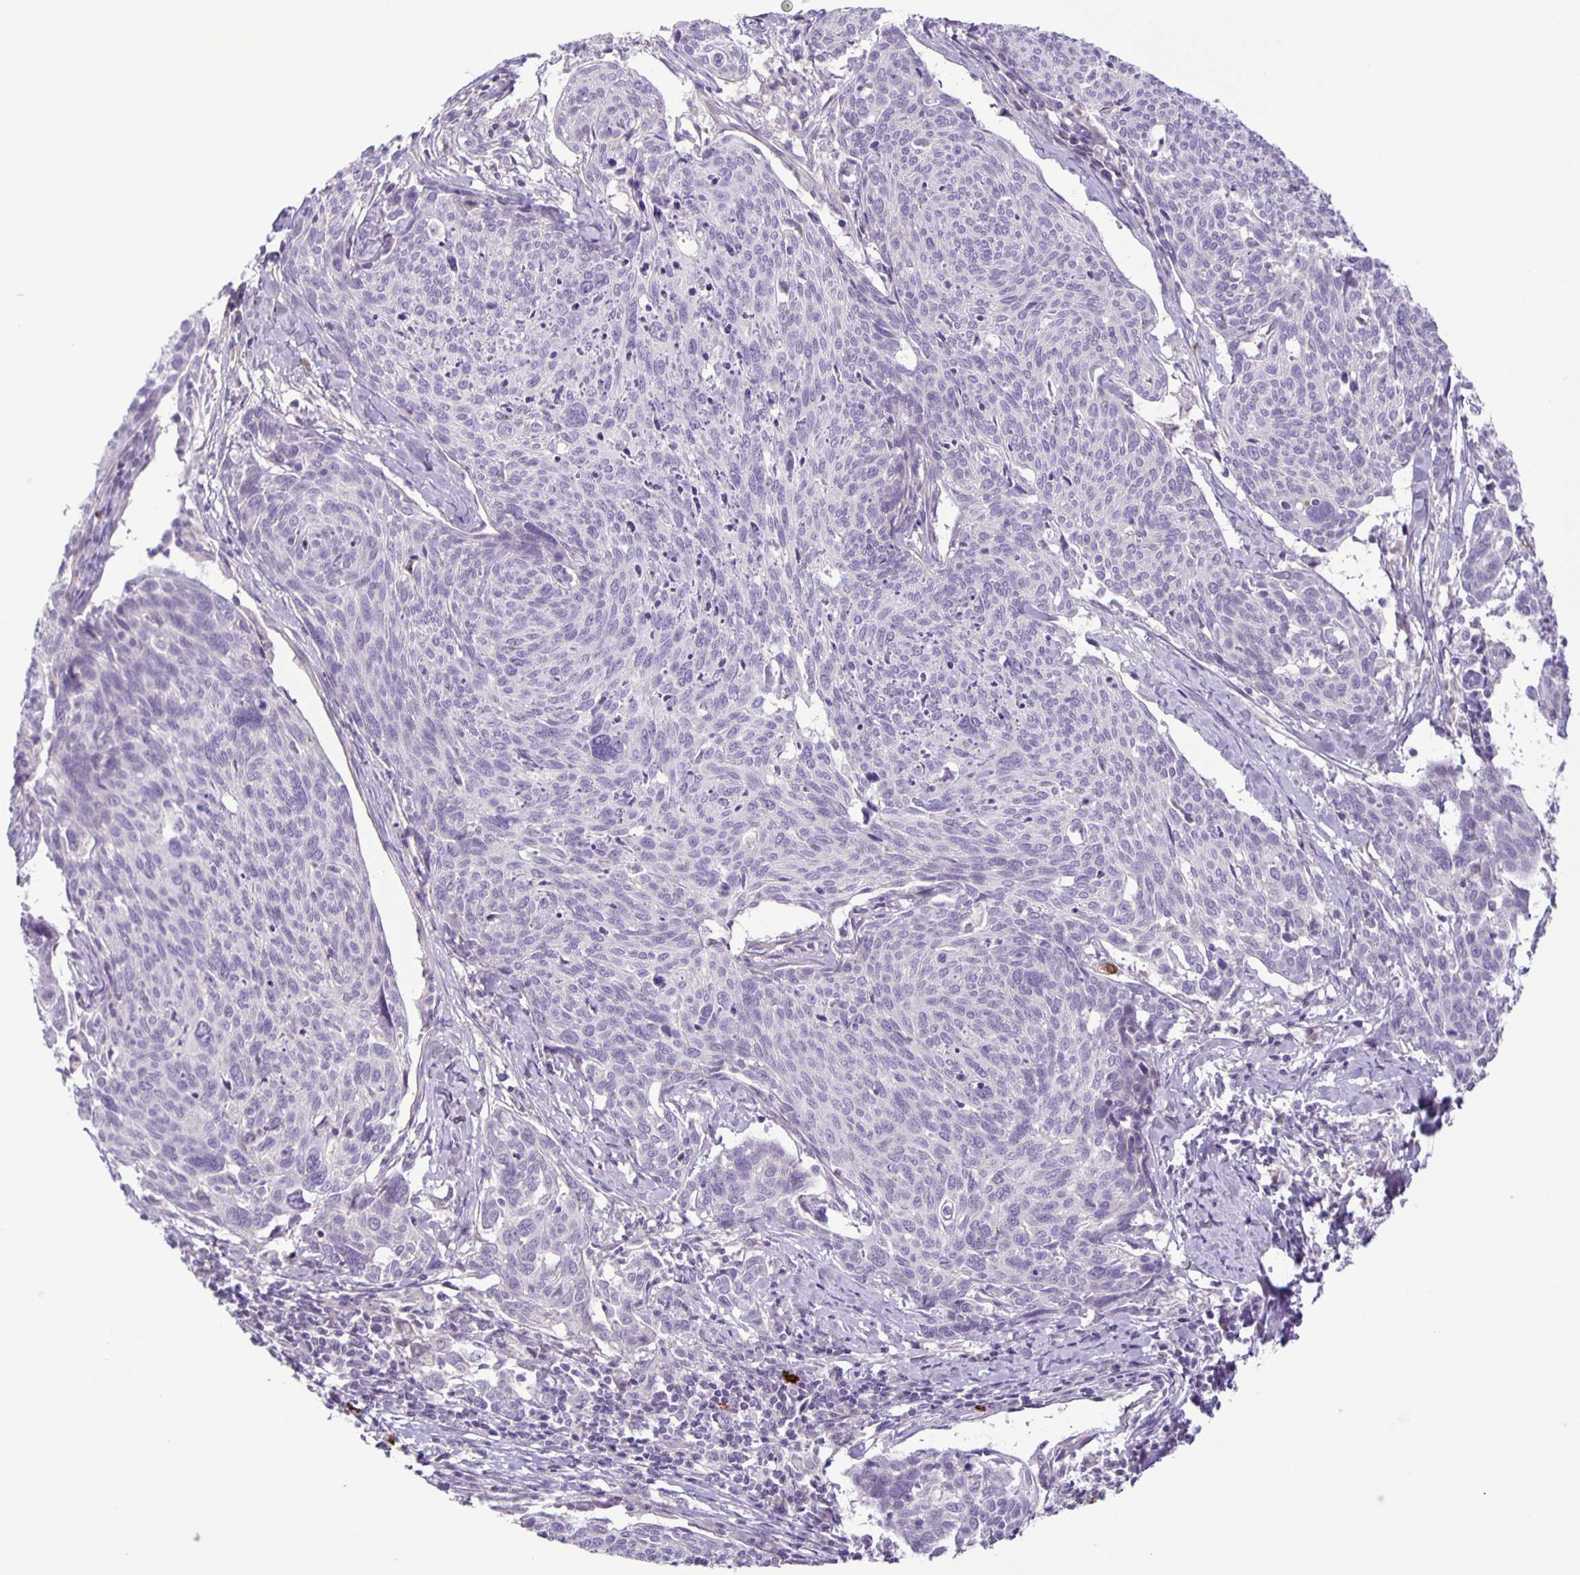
{"staining": {"intensity": "negative", "quantity": "none", "location": "none"}, "tissue": "cervical cancer", "cell_type": "Tumor cells", "image_type": "cancer", "snomed": [{"axis": "morphology", "description": "Squamous cell carcinoma, NOS"}, {"axis": "topography", "description": "Cervix"}], "caption": "Human squamous cell carcinoma (cervical) stained for a protein using IHC demonstrates no positivity in tumor cells.", "gene": "ADCK1", "patient": {"sex": "female", "age": 49}}